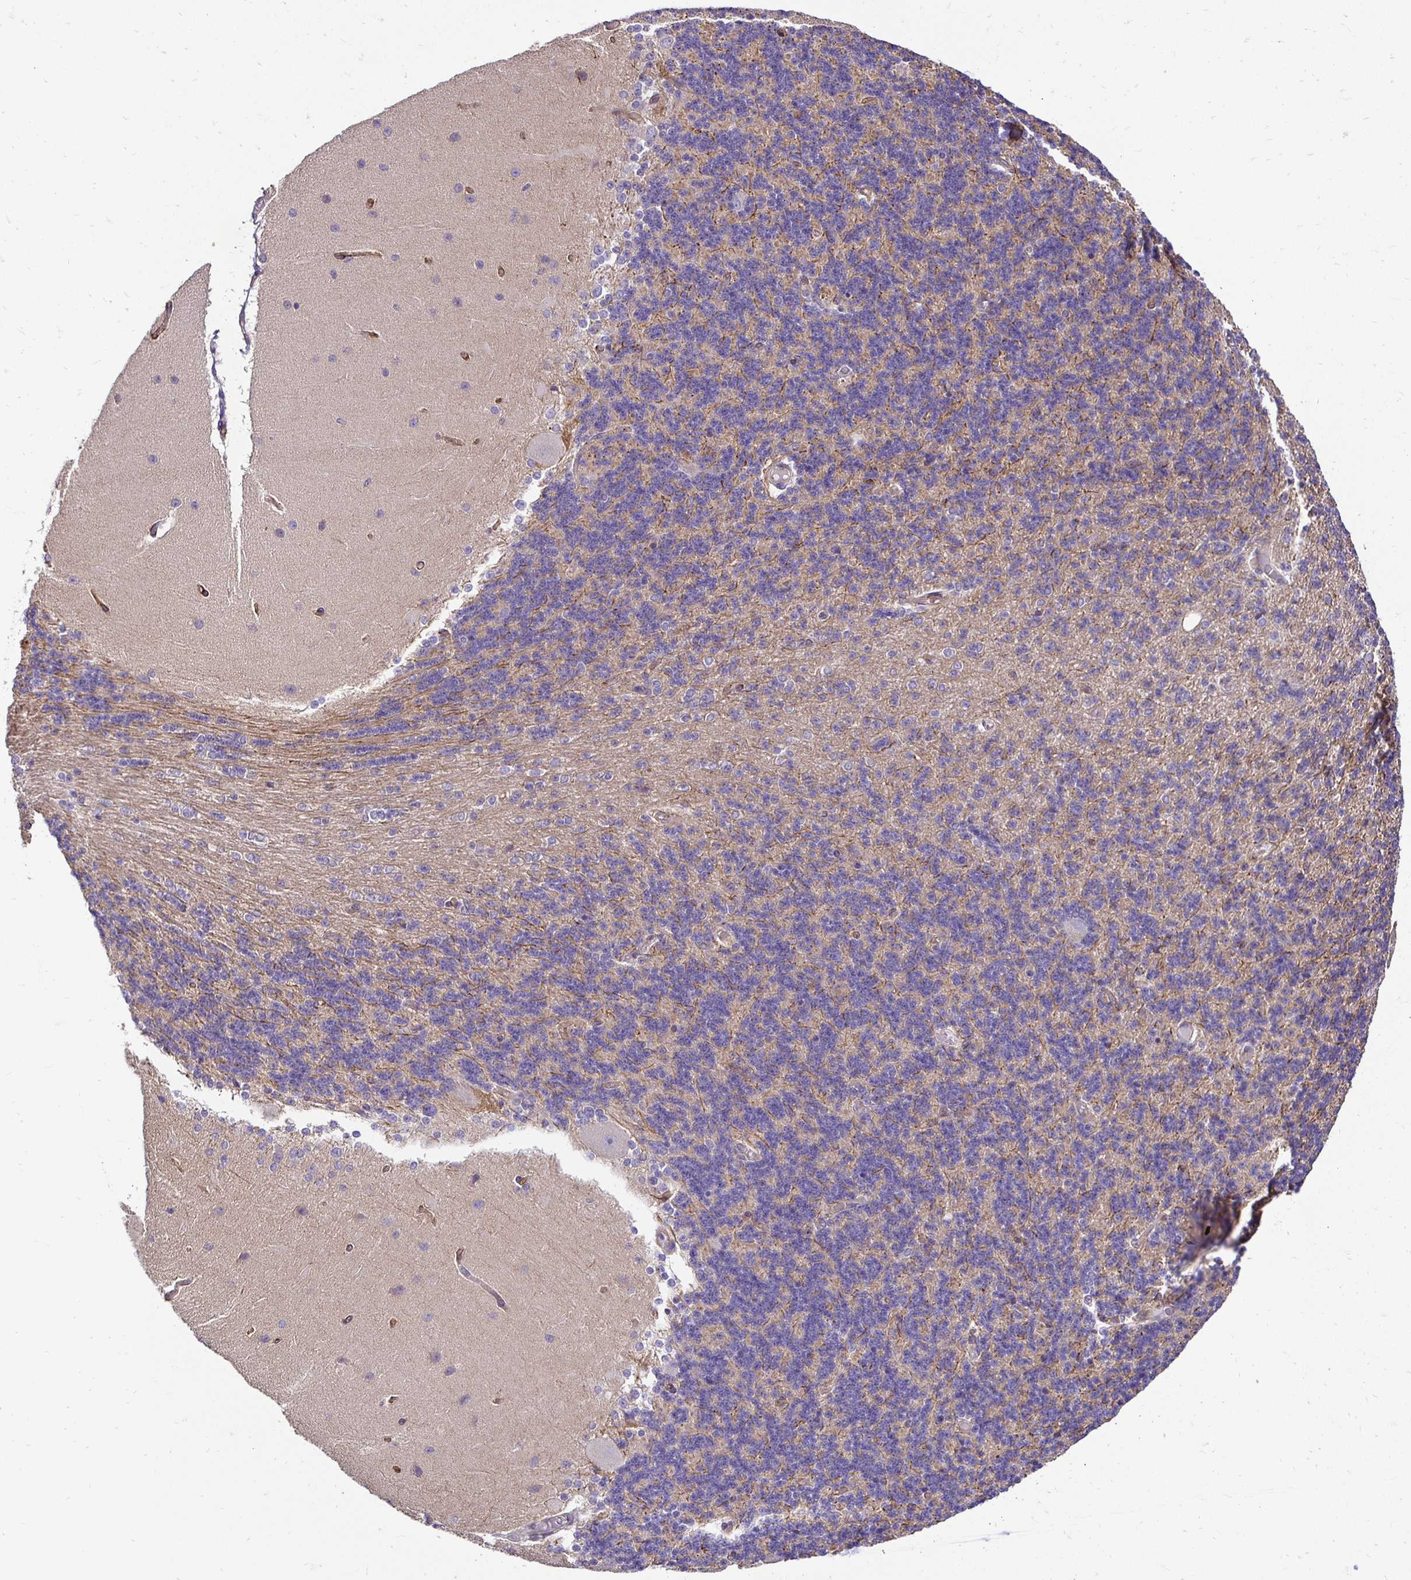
{"staining": {"intensity": "negative", "quantity": "none", "location": "none"}, "tissue": "cerebellum", "cell_type": "Cells in granular layer", "image_type": "normal", "snomed": [{"axis": "morphology", "description": "Normal tissue, NOS"}, {"axis": "topography", "description": "Cerebellum"}], "caption": "A histopathology image of human cerebellum is negative for staining in cells in granular layer. (DAB immunohistochemistry (IHC) with hematoxylin counter stain).", "gene": "SLC9A1", "patient": {"sex": "female", "age": 54}}